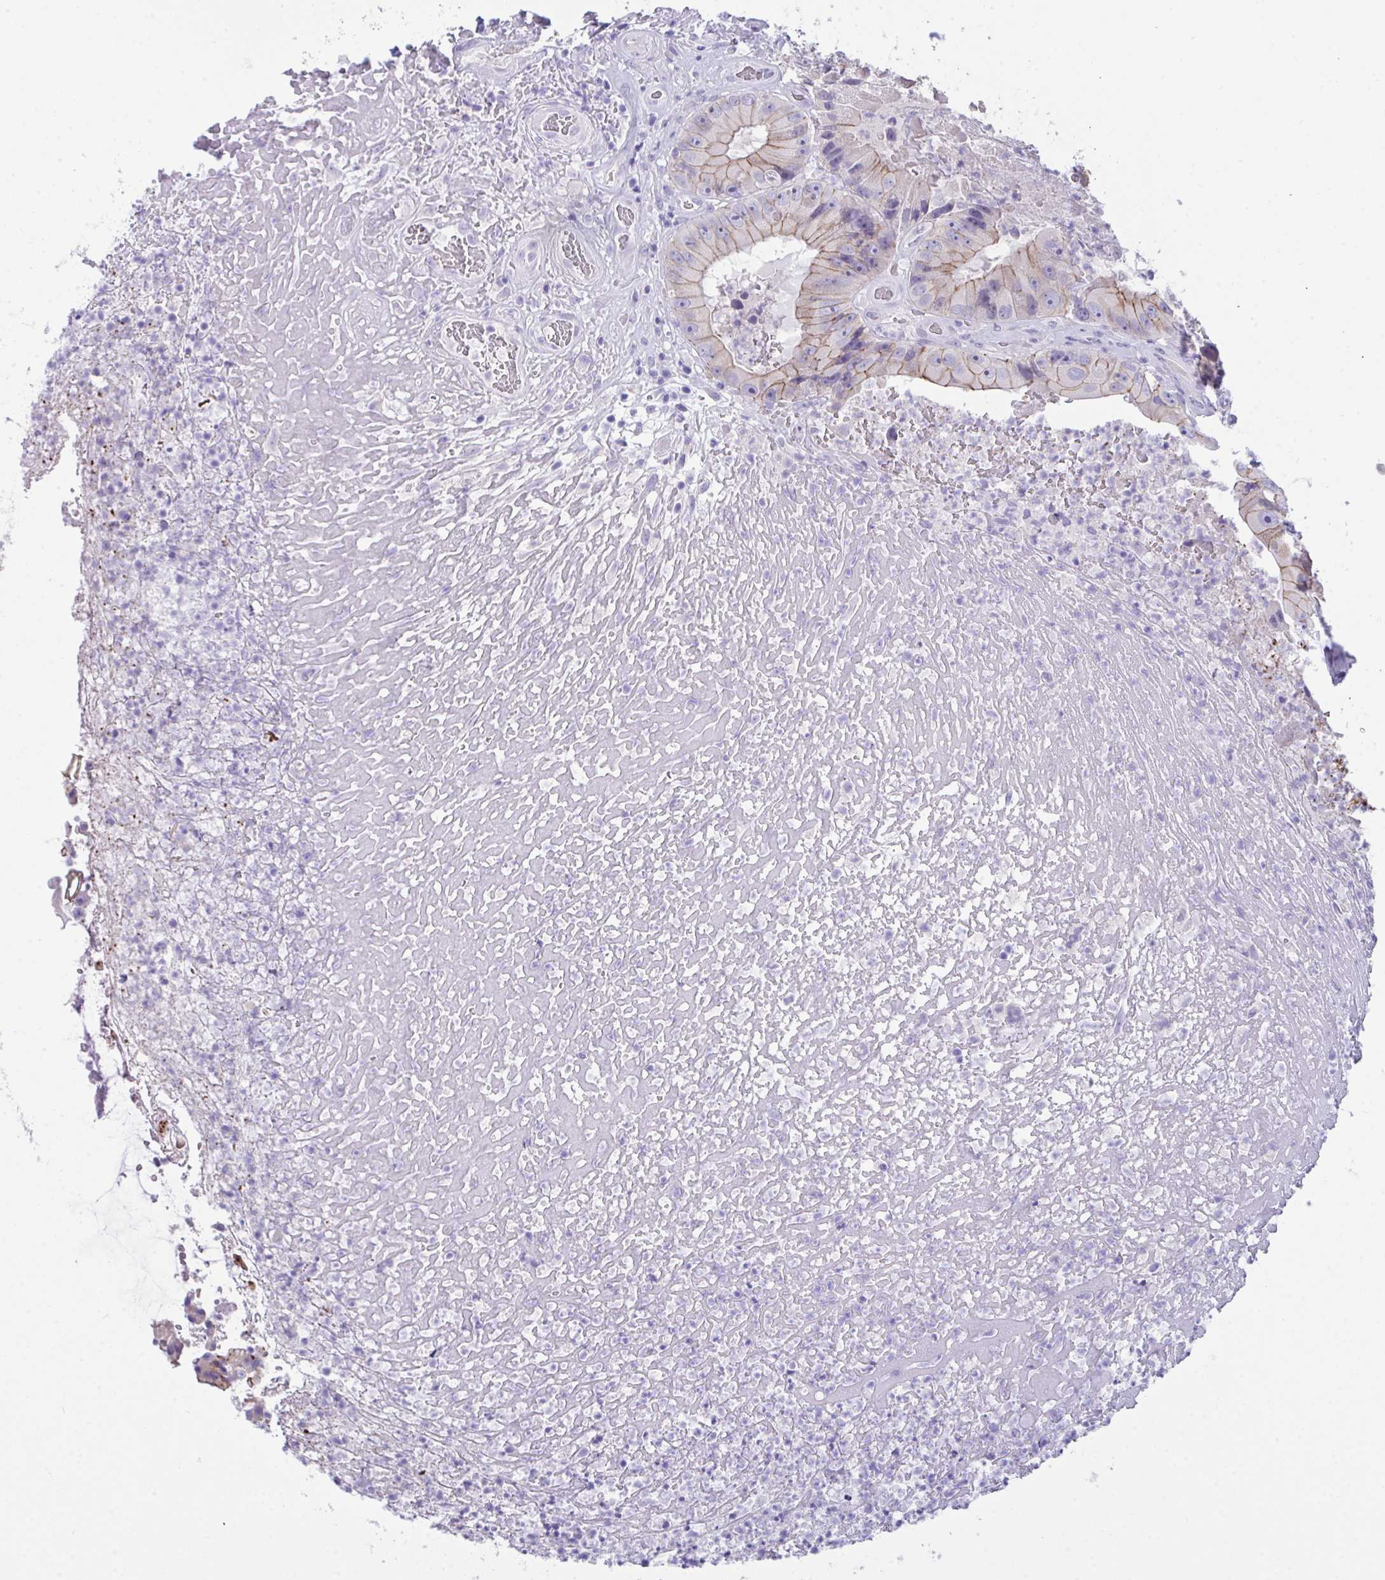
{"staining": {"intensity": "weak", "quantity": "25%-75%", "location": "cytoplasmic/membranous"}, "tissue": "colorectal cancer", "cell_type": "Tumor cells", "image_type": "cancer", "snomed": [{"axis": "morphology", "description": "Adenocarcinoma, NOS"}, {"axis": "topography", "description": "Colon"}], "caption": "Colorectal cancer tissue displays weak cytoplasmic/membranous positivity in about 25%-75% of tumor cells, visualized by immunohistochemistry.", "gene": "GLB1L2", "patient": {"sex": "female", "age": 86}}